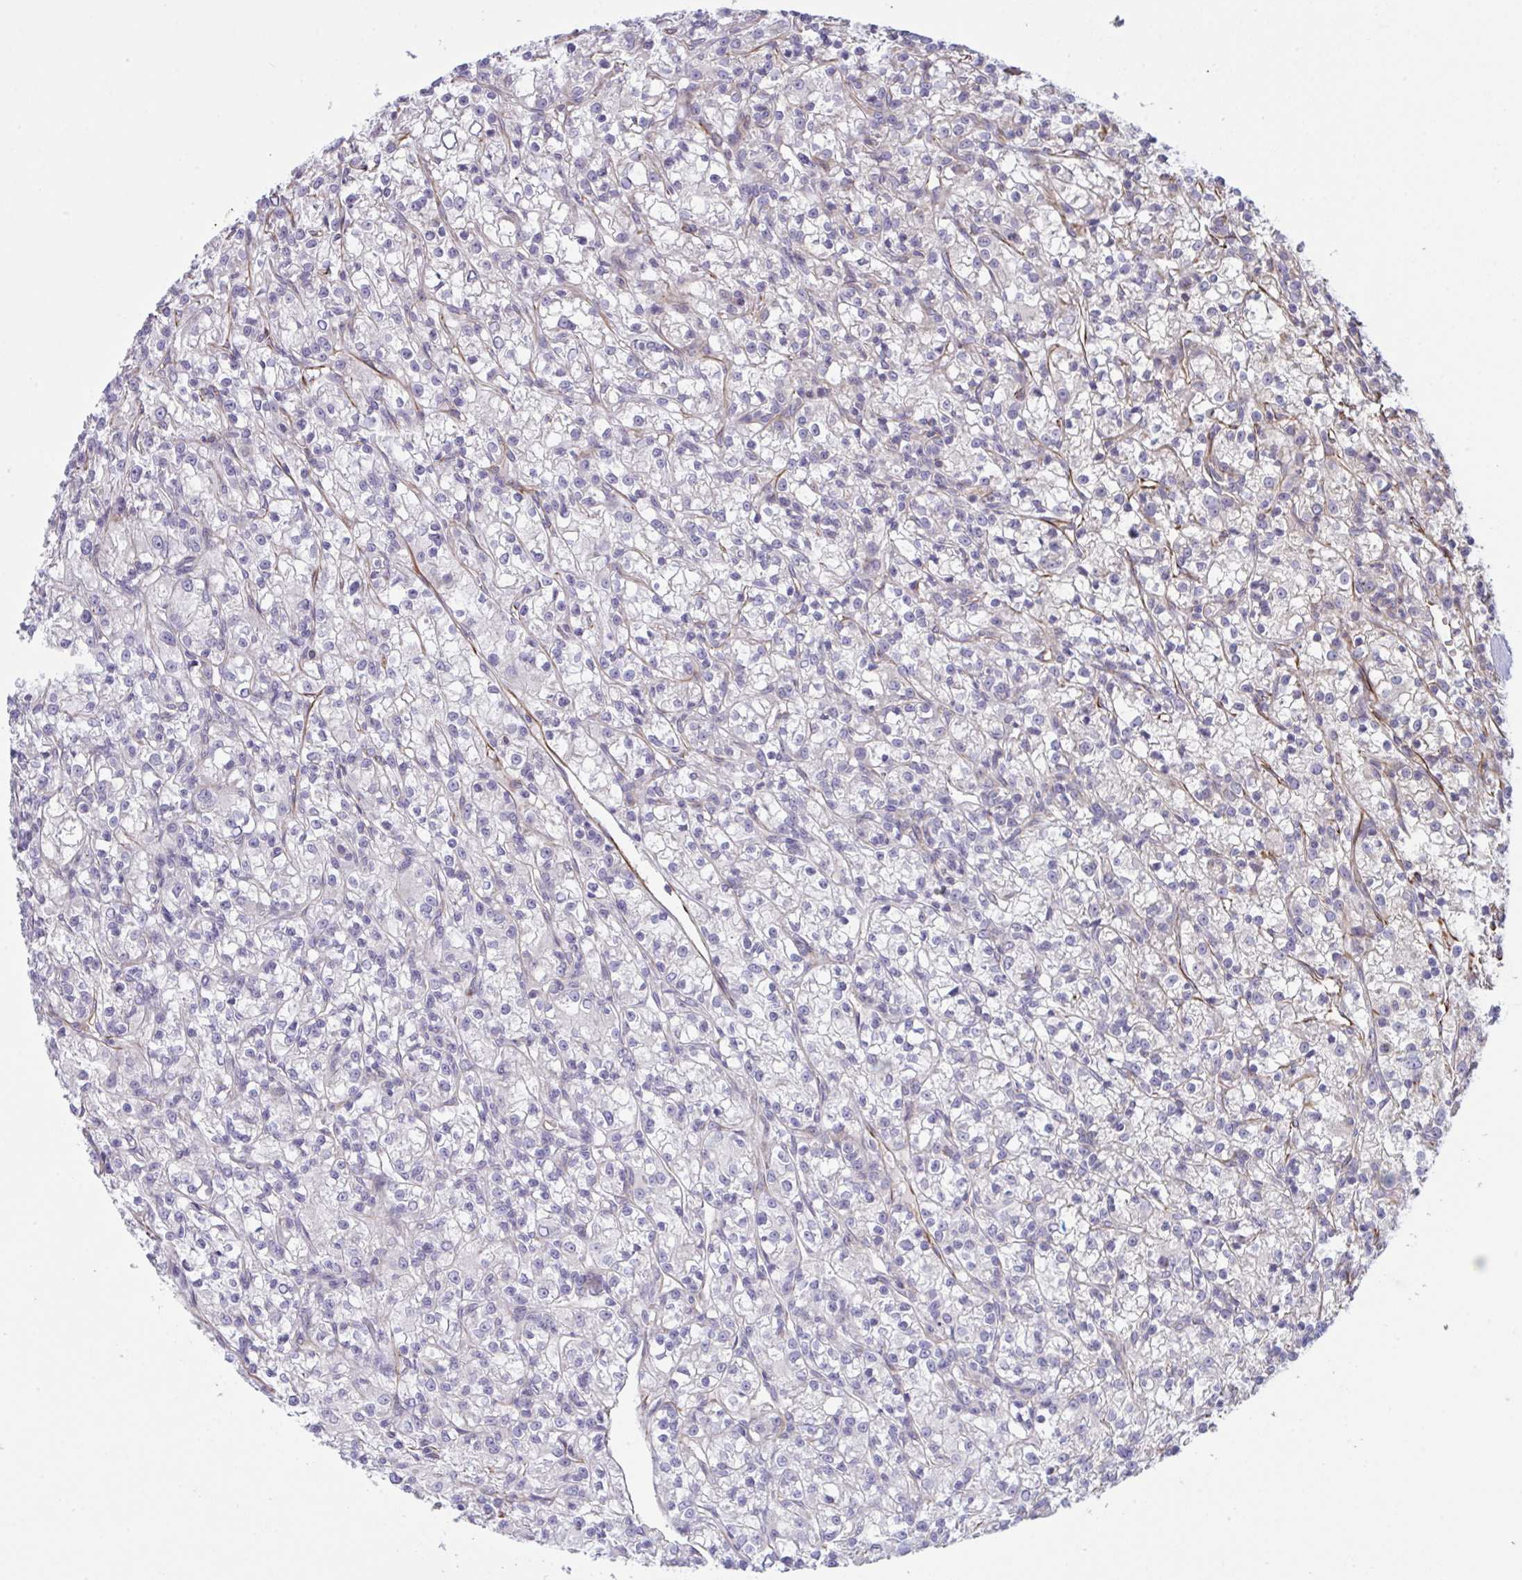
{"staining": {"intensity": "negative", "quantity": "none", "location": "none"}, "tissue": "renal cancer", "cell_type": "Tumor cells", "image_type": "cancer", "snomed": [{"axis": "morphology", "description": "Adenocarcinoma, NOS"}, {"axis": "topography", "description": "Kidney"}], "caption": "This histopathology image is of renal cancer stained with IHC to label a protein in brown with the nuclei are counter-stained blue. There is no expression in tumor cells.", "gene": "DCBLD1", "patient": {"sex": "female", "age": 59}}